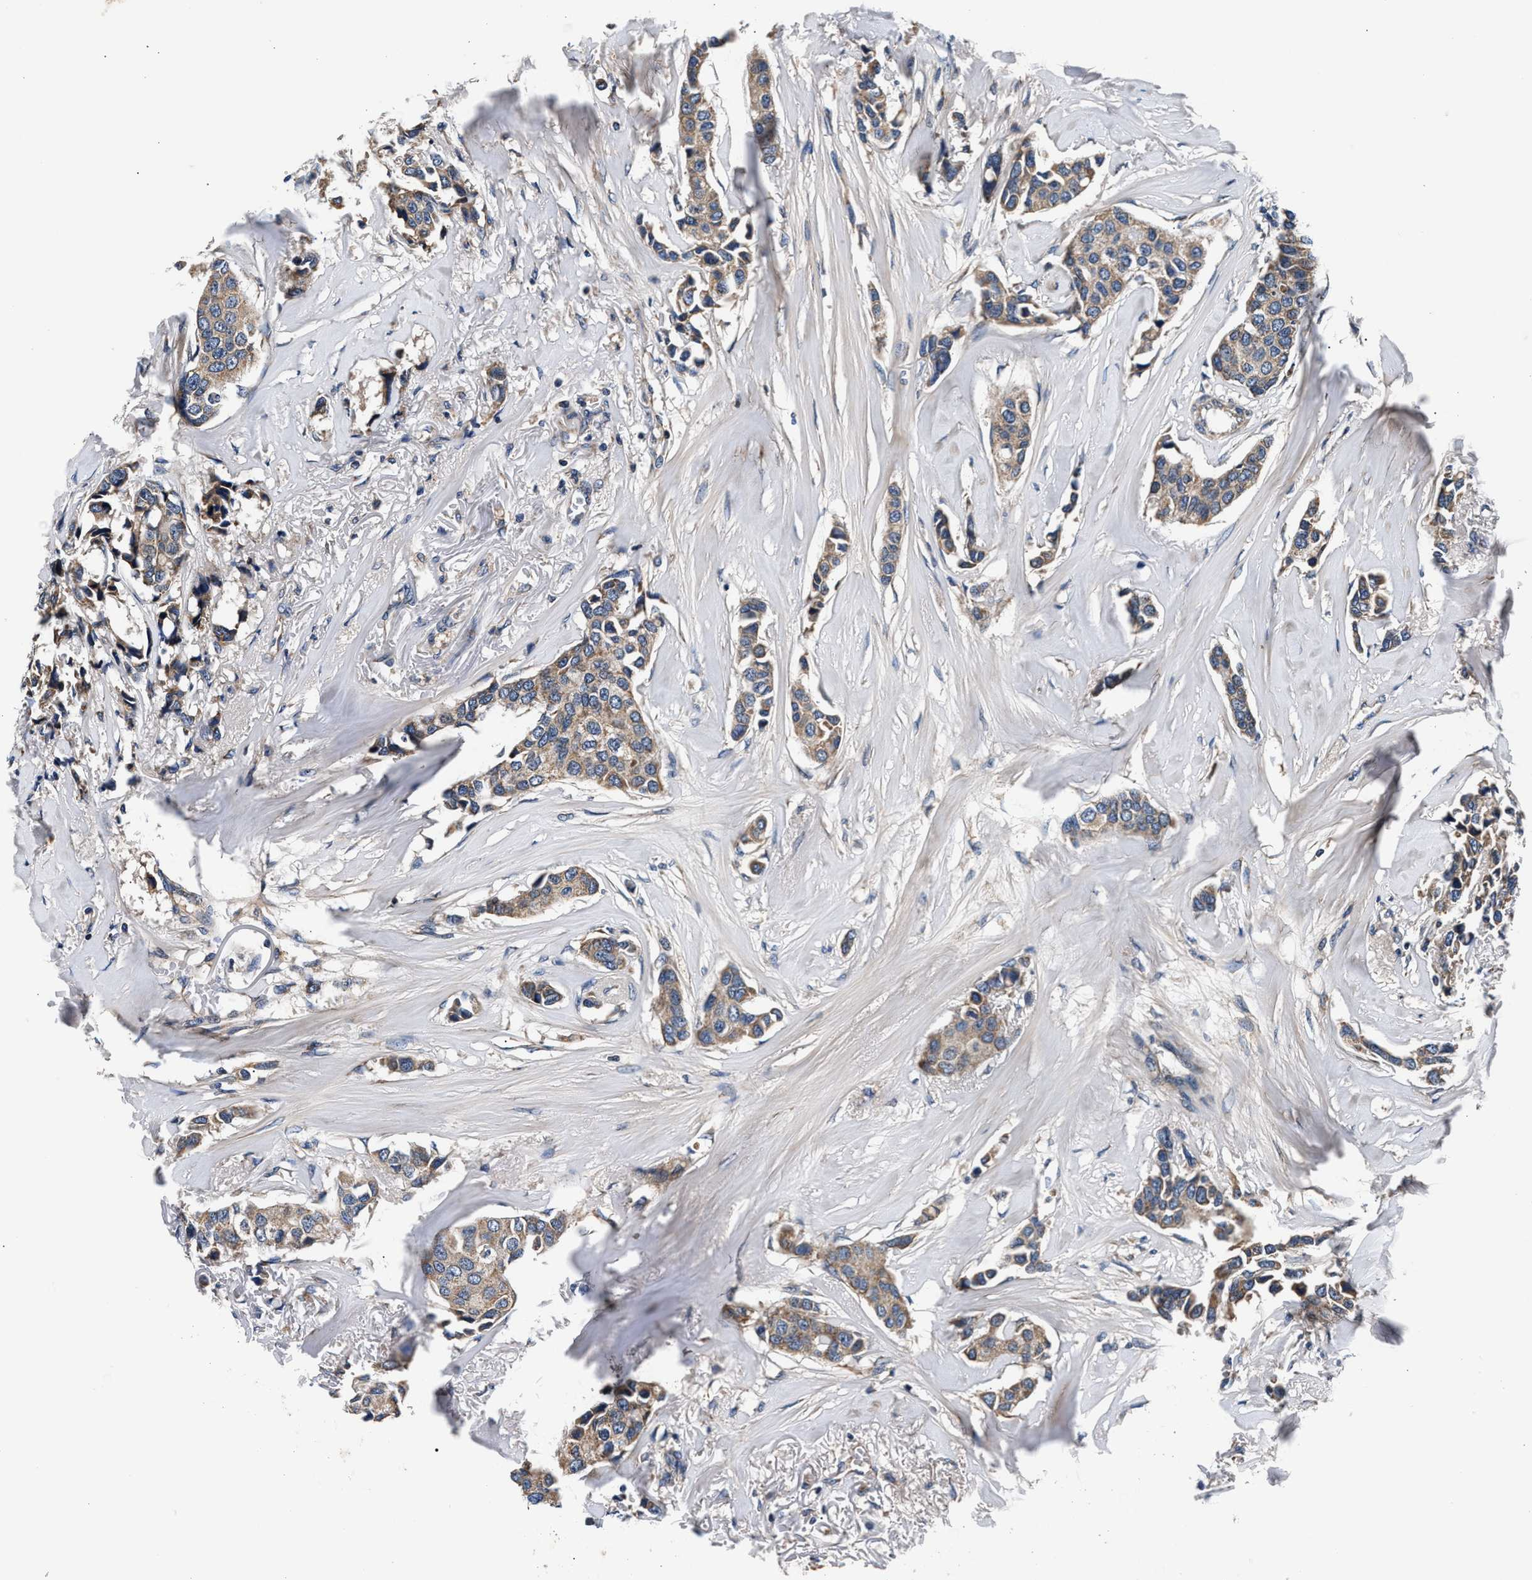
{"staining": {"intensity": "moderate", "quantity": ">75%", "location": "cytoplasmic/membranous"}, "tissue": "breast cancer", "cell_type": "Tumor cells", "image_type": "cancer", "snomed": [{"axis": "morphology", "description": "Duct carcinoma"}, {"axis": "topography", "description": "Breast"}], "caption": "Immunohistochemical staining of human breast cancer (infiltrating ductal carcinoma) exhibits medium levels of moderate cytoplasmic/membranous staining in approximately >75% of tumor cells.", "gene": "IMMT", "patient": {"sex": "female", "age": 80}}